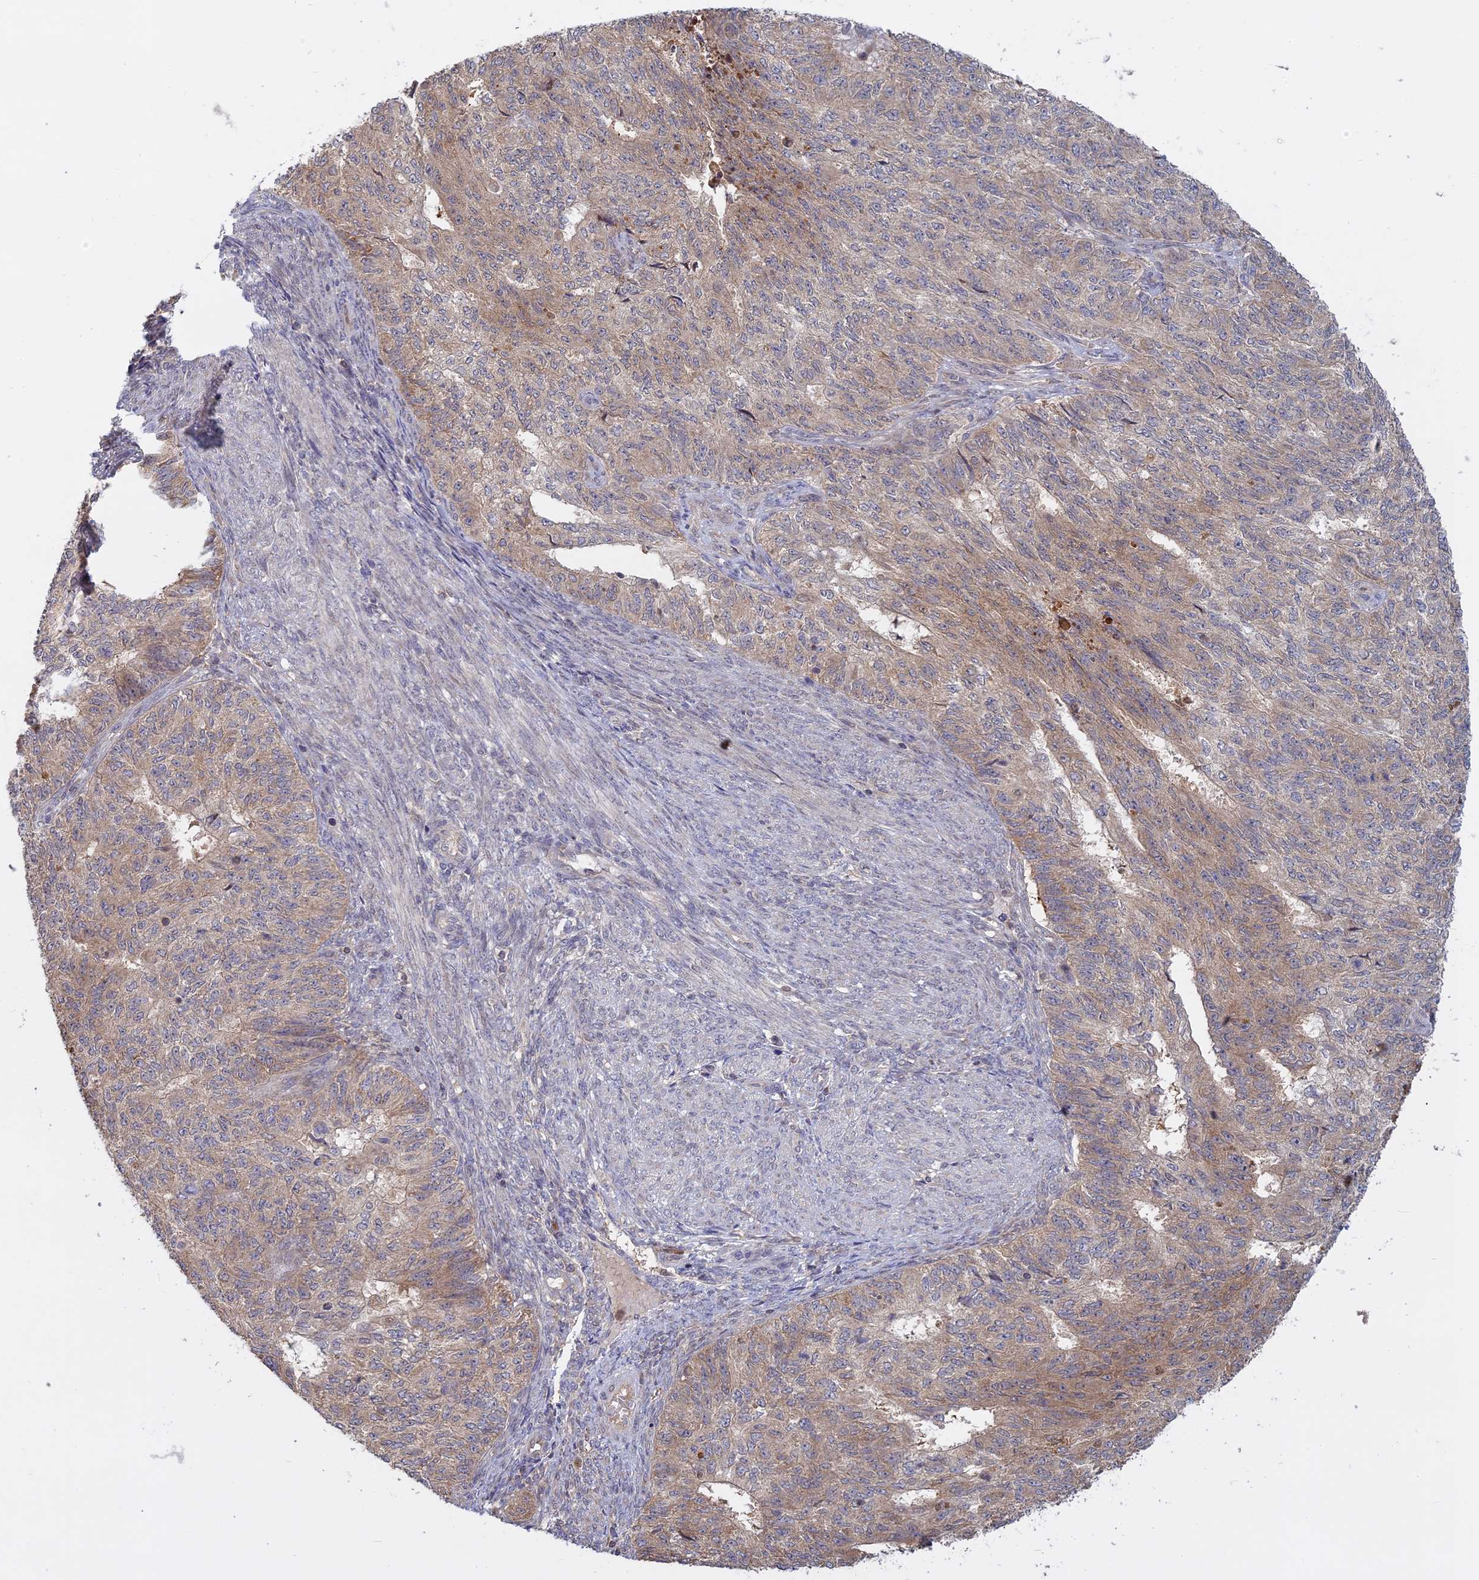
{"staining": {"intensity": "weak", "quantity": "25%-75%", "location": "cytoplasmic/membranous"}, "tissue": "endometrial cancer", "cell_type": "Tumor cells", "image_type": "cancer", "snomed": [{"axis": "morphology", "description": "Adenocarcinoma, NOS"}, {"axis": "topography", "description": "Endometrium"}], "caption": "Endometrial adenocarcinoma stained with a protein marker shows weak staining in tumor cells.", "gene": "TMEM208", "patient": {"sex": "female", "age": 32}}